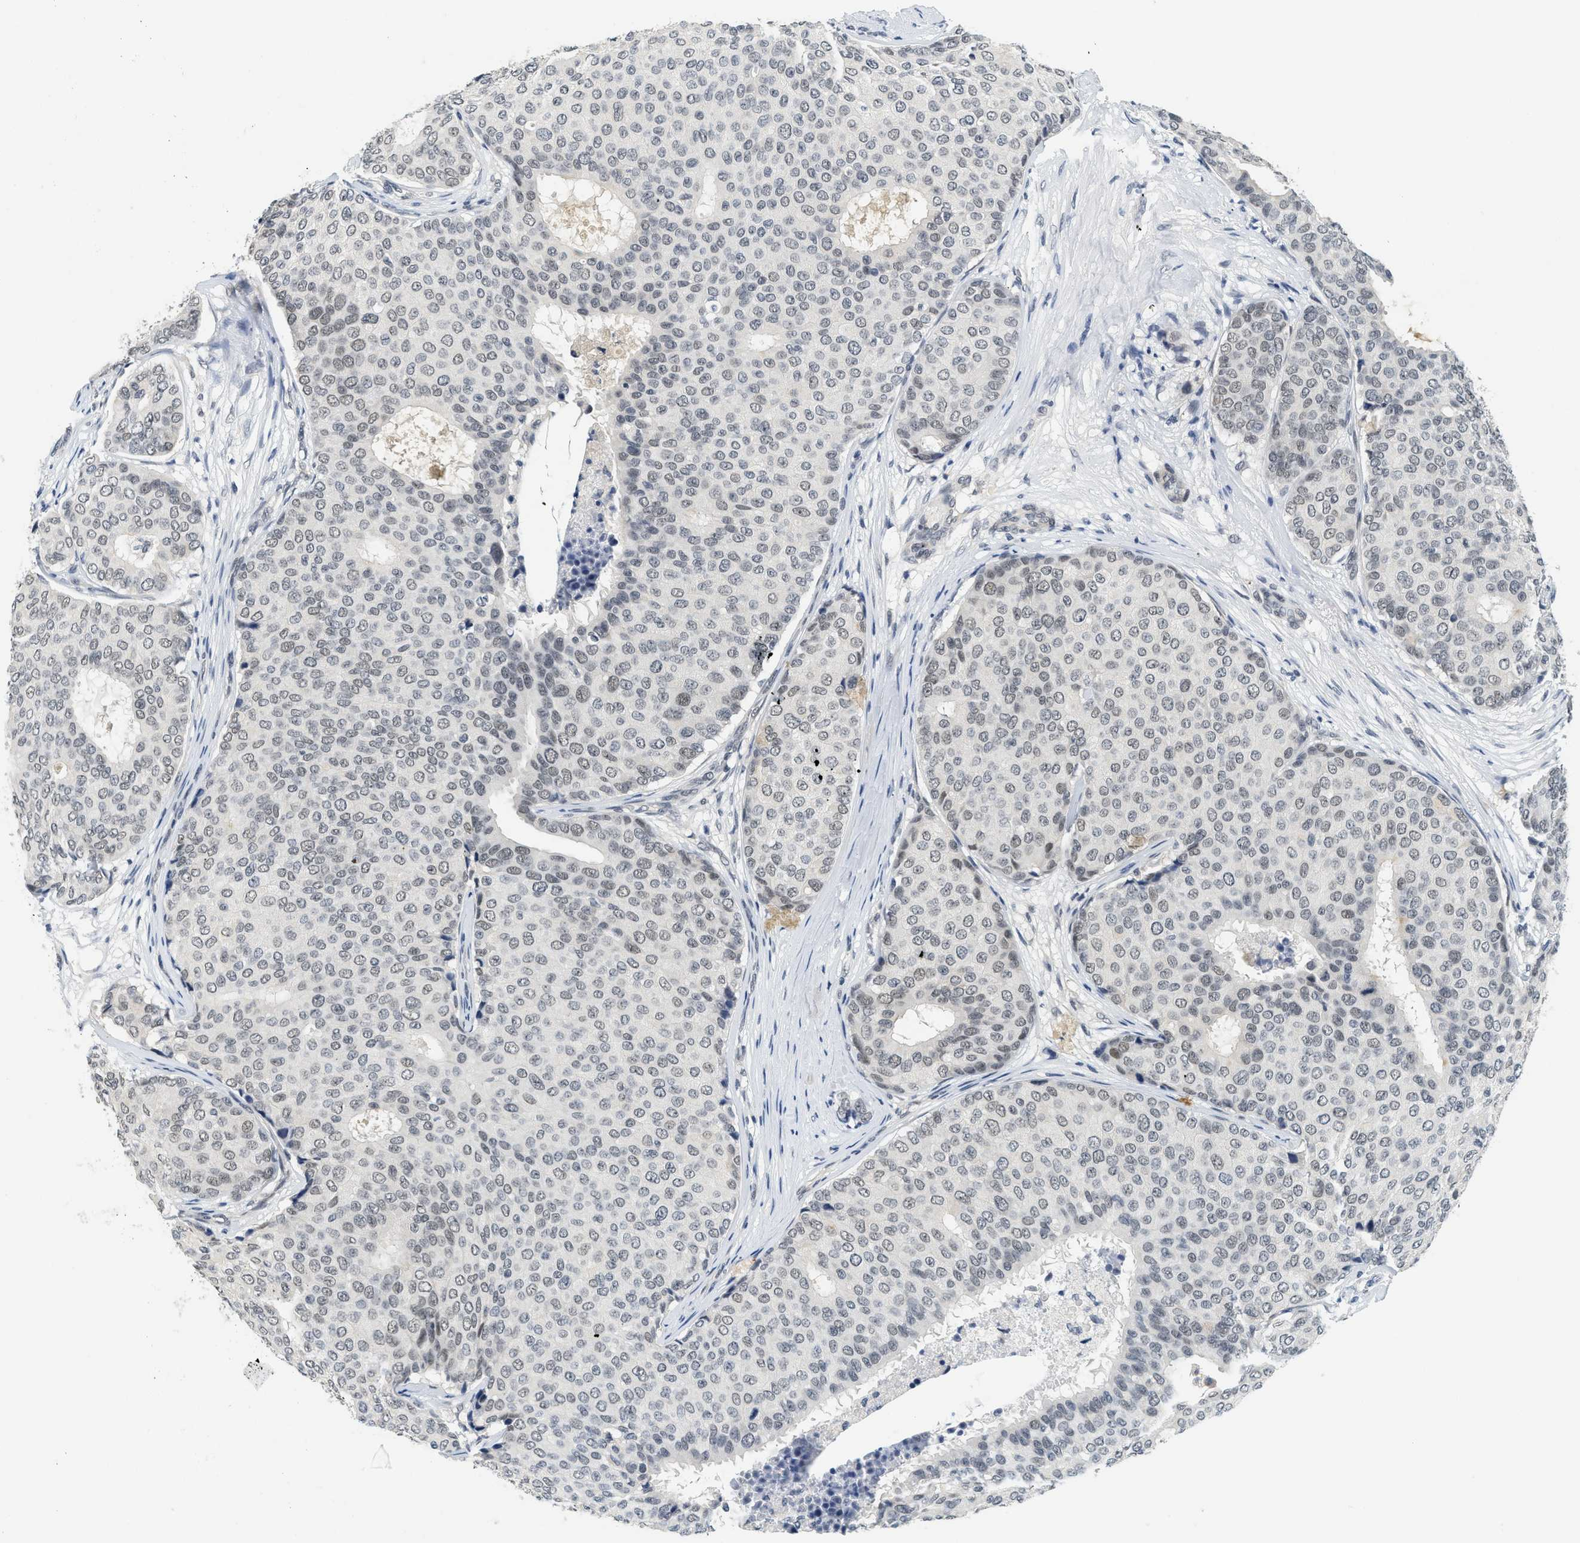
{"staining": {"intensity": "weak", "quantity": "25%-75%", "location": "nuclear"}, "tissue": "breast cancer", "cell_type": "Tumor cells", "image_type": "cancer", "snomed": [{"axis": "morphology", "description": "Duct carcinoma"}, {"axis": "topography", "description": "Breast"}], "caption": "Immunohistochemical staining of breast intraductal carcinoma exhibits weak nuclear protein positivity in approximately 25%-75% of tumor cells.", "gene": "MZF1", "patient": {"sex": "female", "age": 75}}